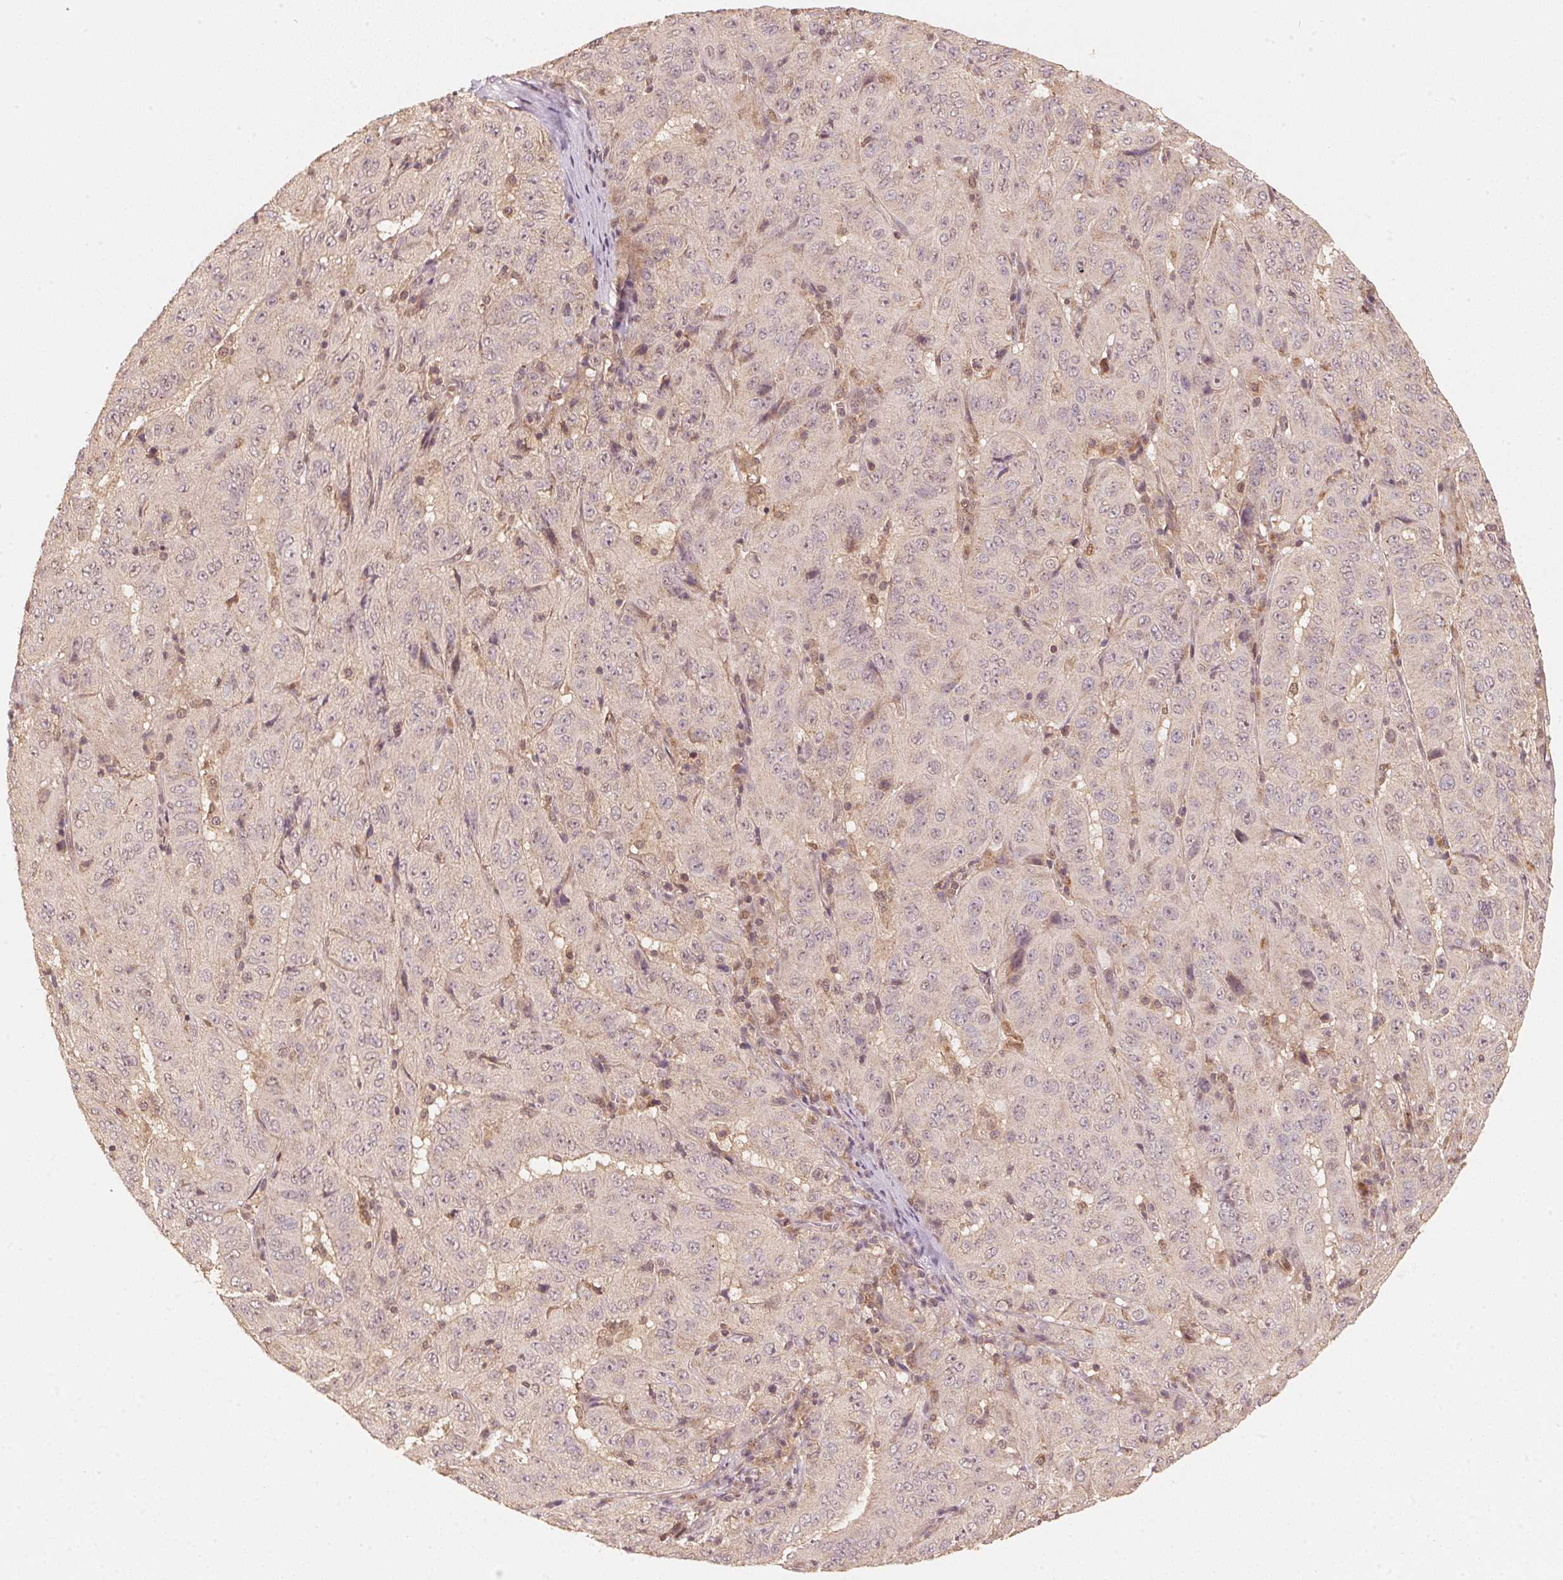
{"staining": {"intensity": "negative", "quantity": "none", "location": "none"}, "tissue": "pancreatic cancer", "cell_type": "Tumor cells", "image_type": "cancer", "snomed": [{"axis": "morphology", "description": "Adenocarcinoma, NOS"}, {"axis": "topography", "description": "Pancreas"}], "caption": "This is an immunohistochemistry (IHC) image of pancreatic cancer (adenocarcinoma). There is no expression in tumor cells.", "gene": "C2orf73", "patient": {"sex": "male", "age": 63}}